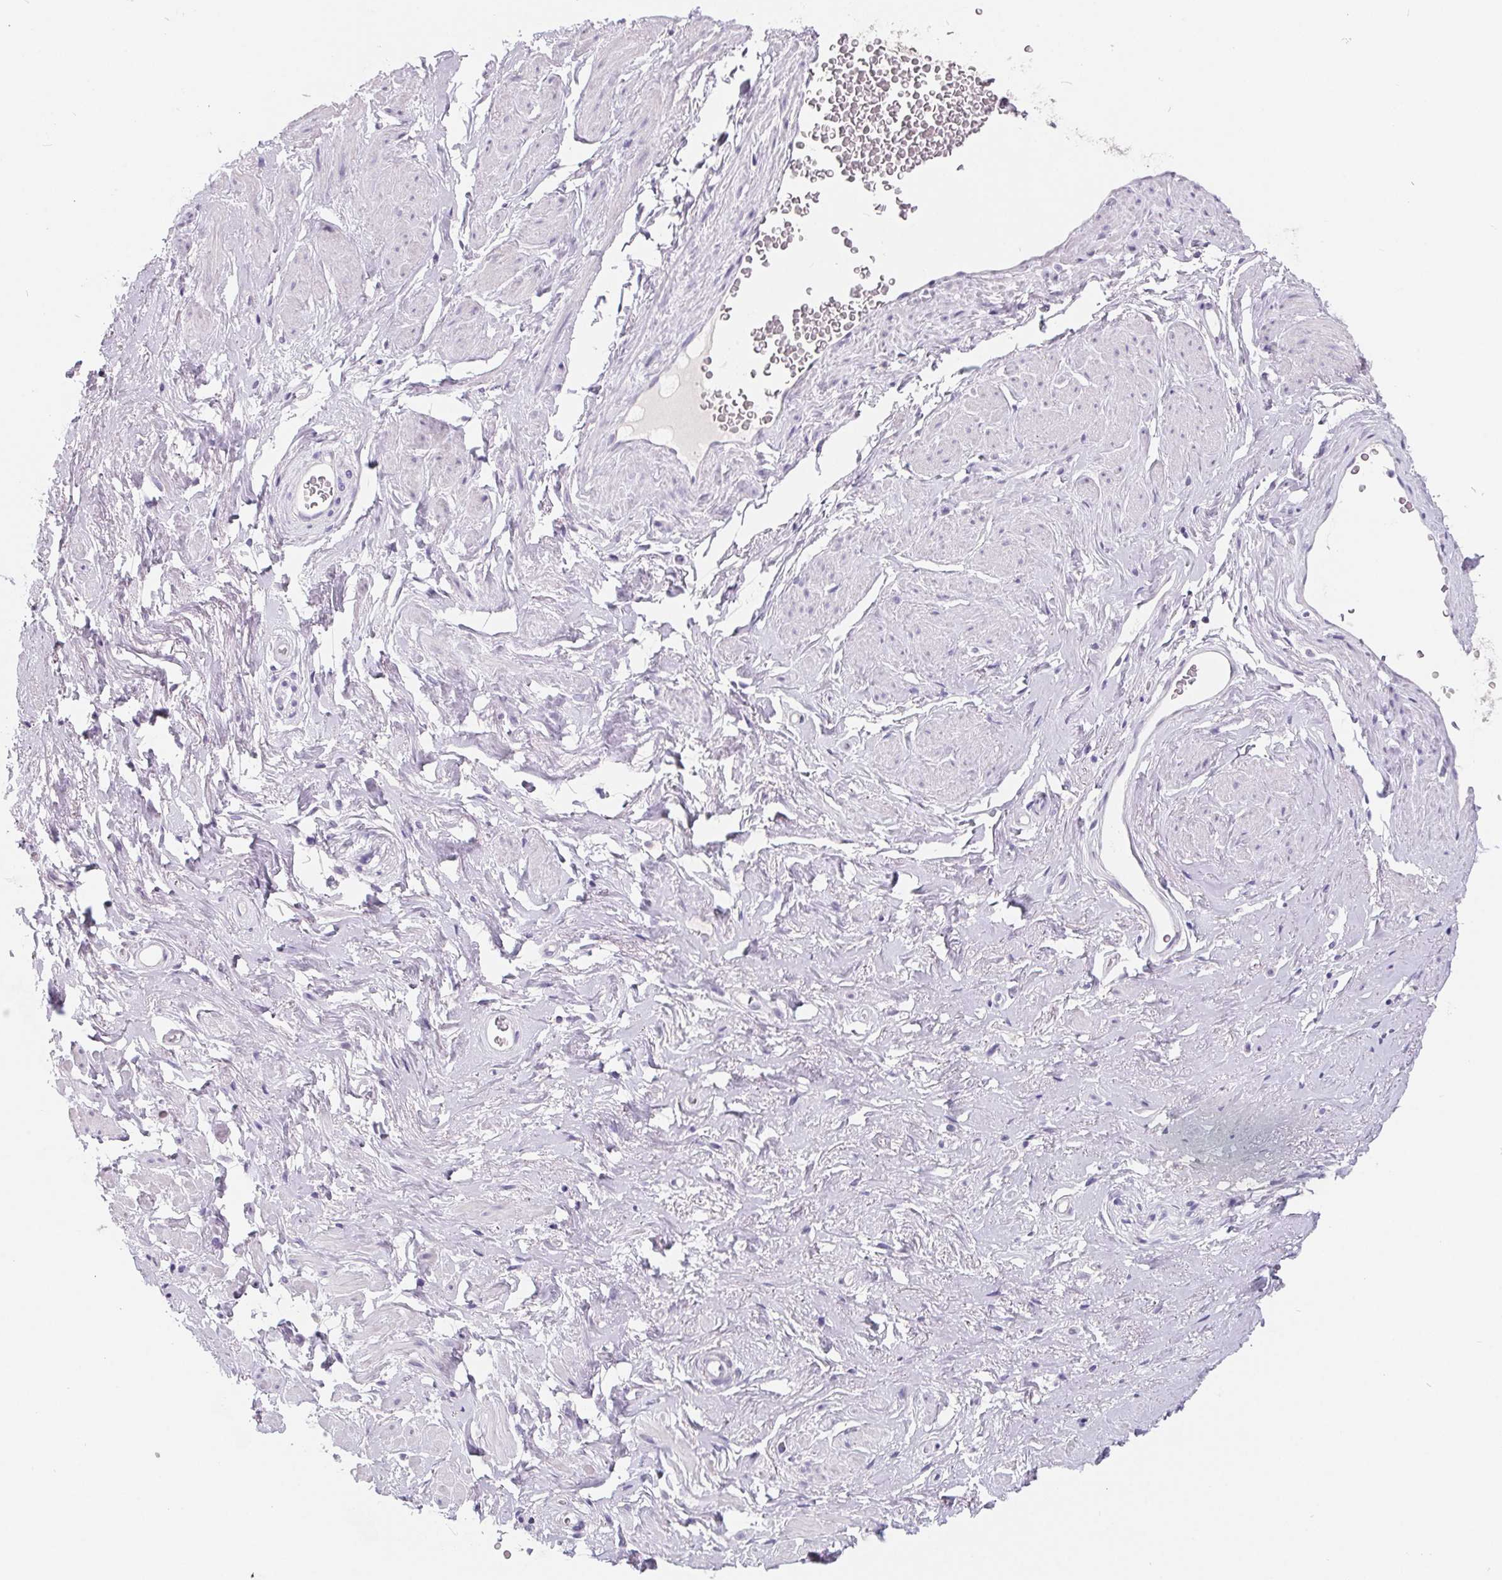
{"staining": {"intensity": "negative", "quantity": "none", "location": "none"}, "tissue": "adipose tissue", "cell_type": "Adipocytes", "image_type": "normal", "snomed": [{"axis": "morphology", "description": "Normal tissue, NOS"}, {"axis": "topography", "description": "Vagina"}, {"axis": "topography", "description": "Peripheral nerve tissue"}], "caption": "An image of adipose tissue stained for a protein reveals no brown staining in adipocytes. (Brightfield microscopy of DAB (3,3'-diaminobenzidine) immunohistochemistry (IHC) at high magnification).", "gene": "FDX1", "patient": {"sex": "female", "age": 71}}